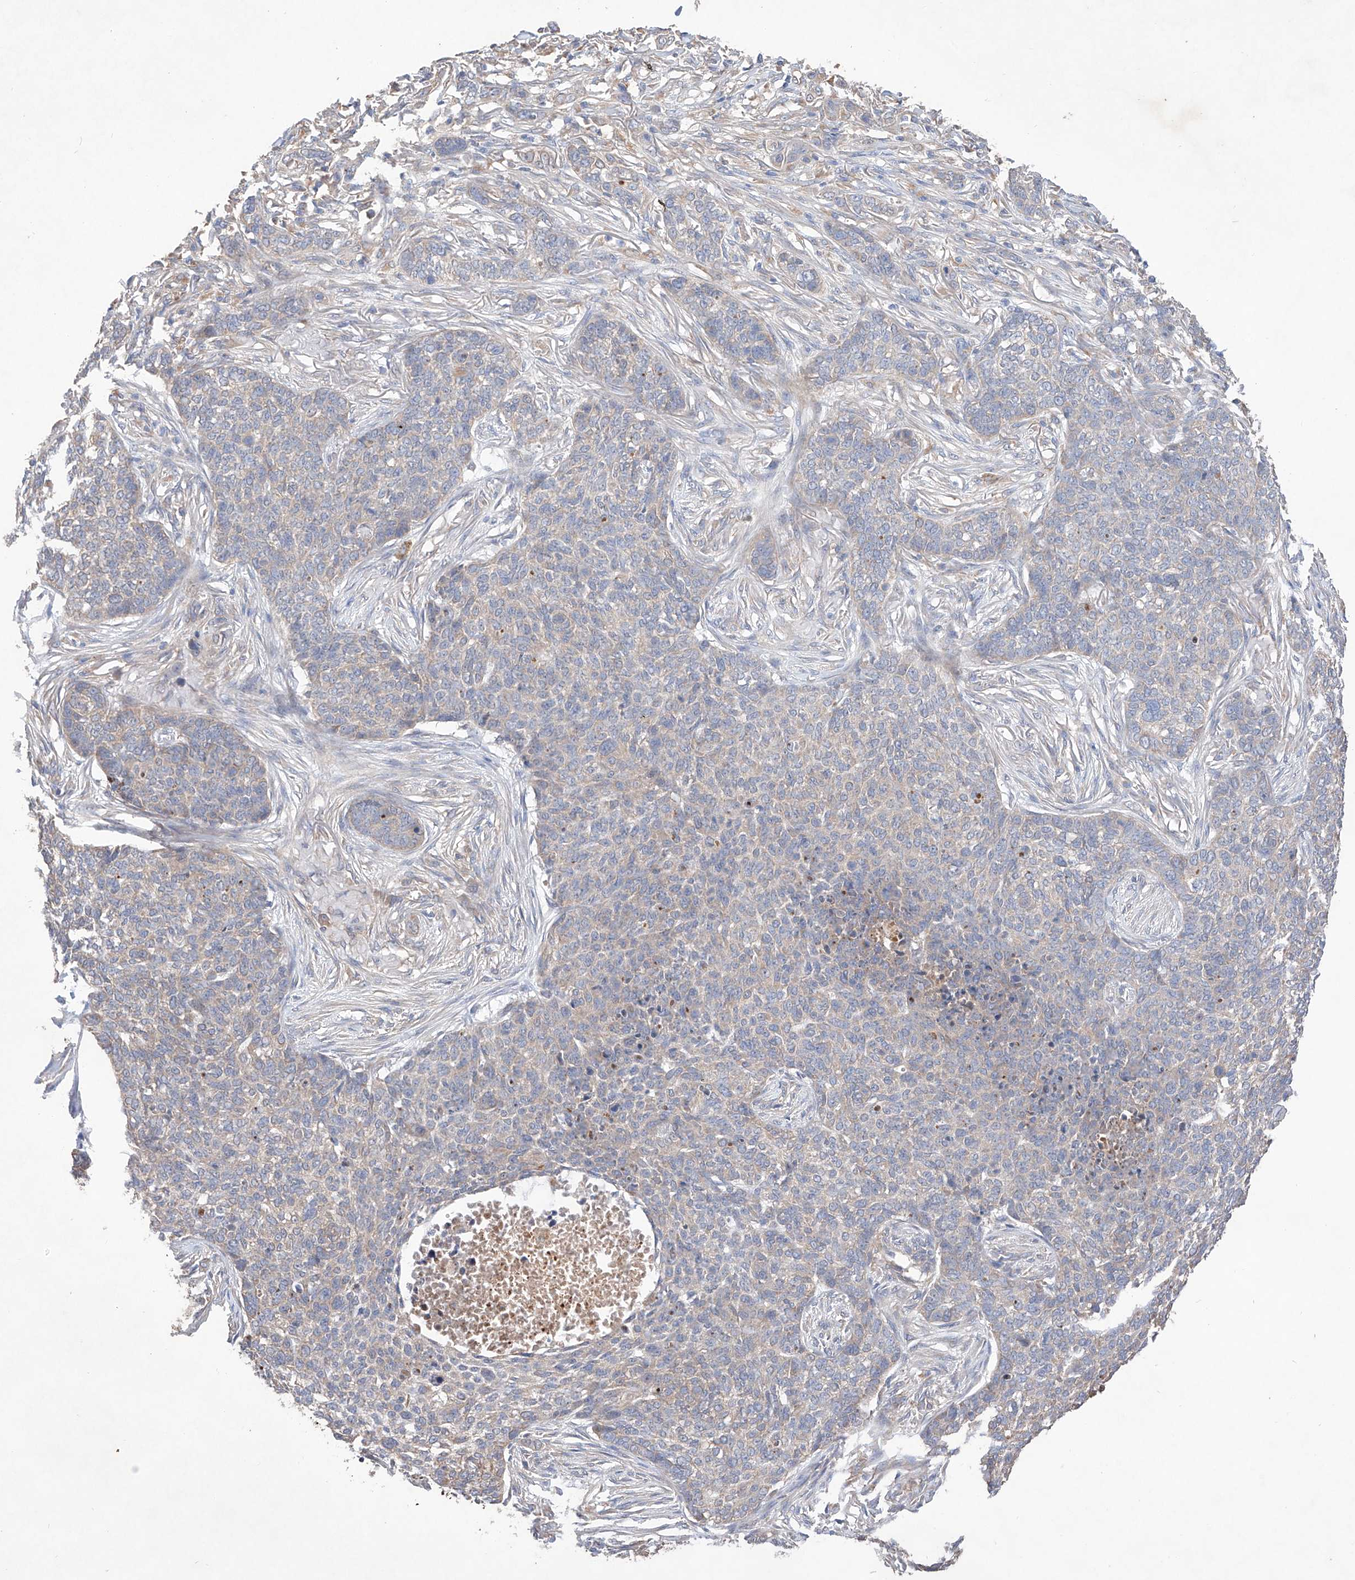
{"staining": {"intensity": "negative", "quantity": "none", "location": "none"}, "tissue": "skin cancer", "cell_type": "Tumor cells", "image_type": "cancer", "snomed": [{"axis": "morphology", "description": "Basal cell carcinoma"}, {"axis": "topography", "description": "Skin"}], "caption": "This image is of skin cancer stained with immunohistochemistry to label a protein in brown with the nuclei are counter-stained blue. There is no expression in tumor cells.", "gene": "C6orf62", "patient": {"sex": "male", "age": 85}}